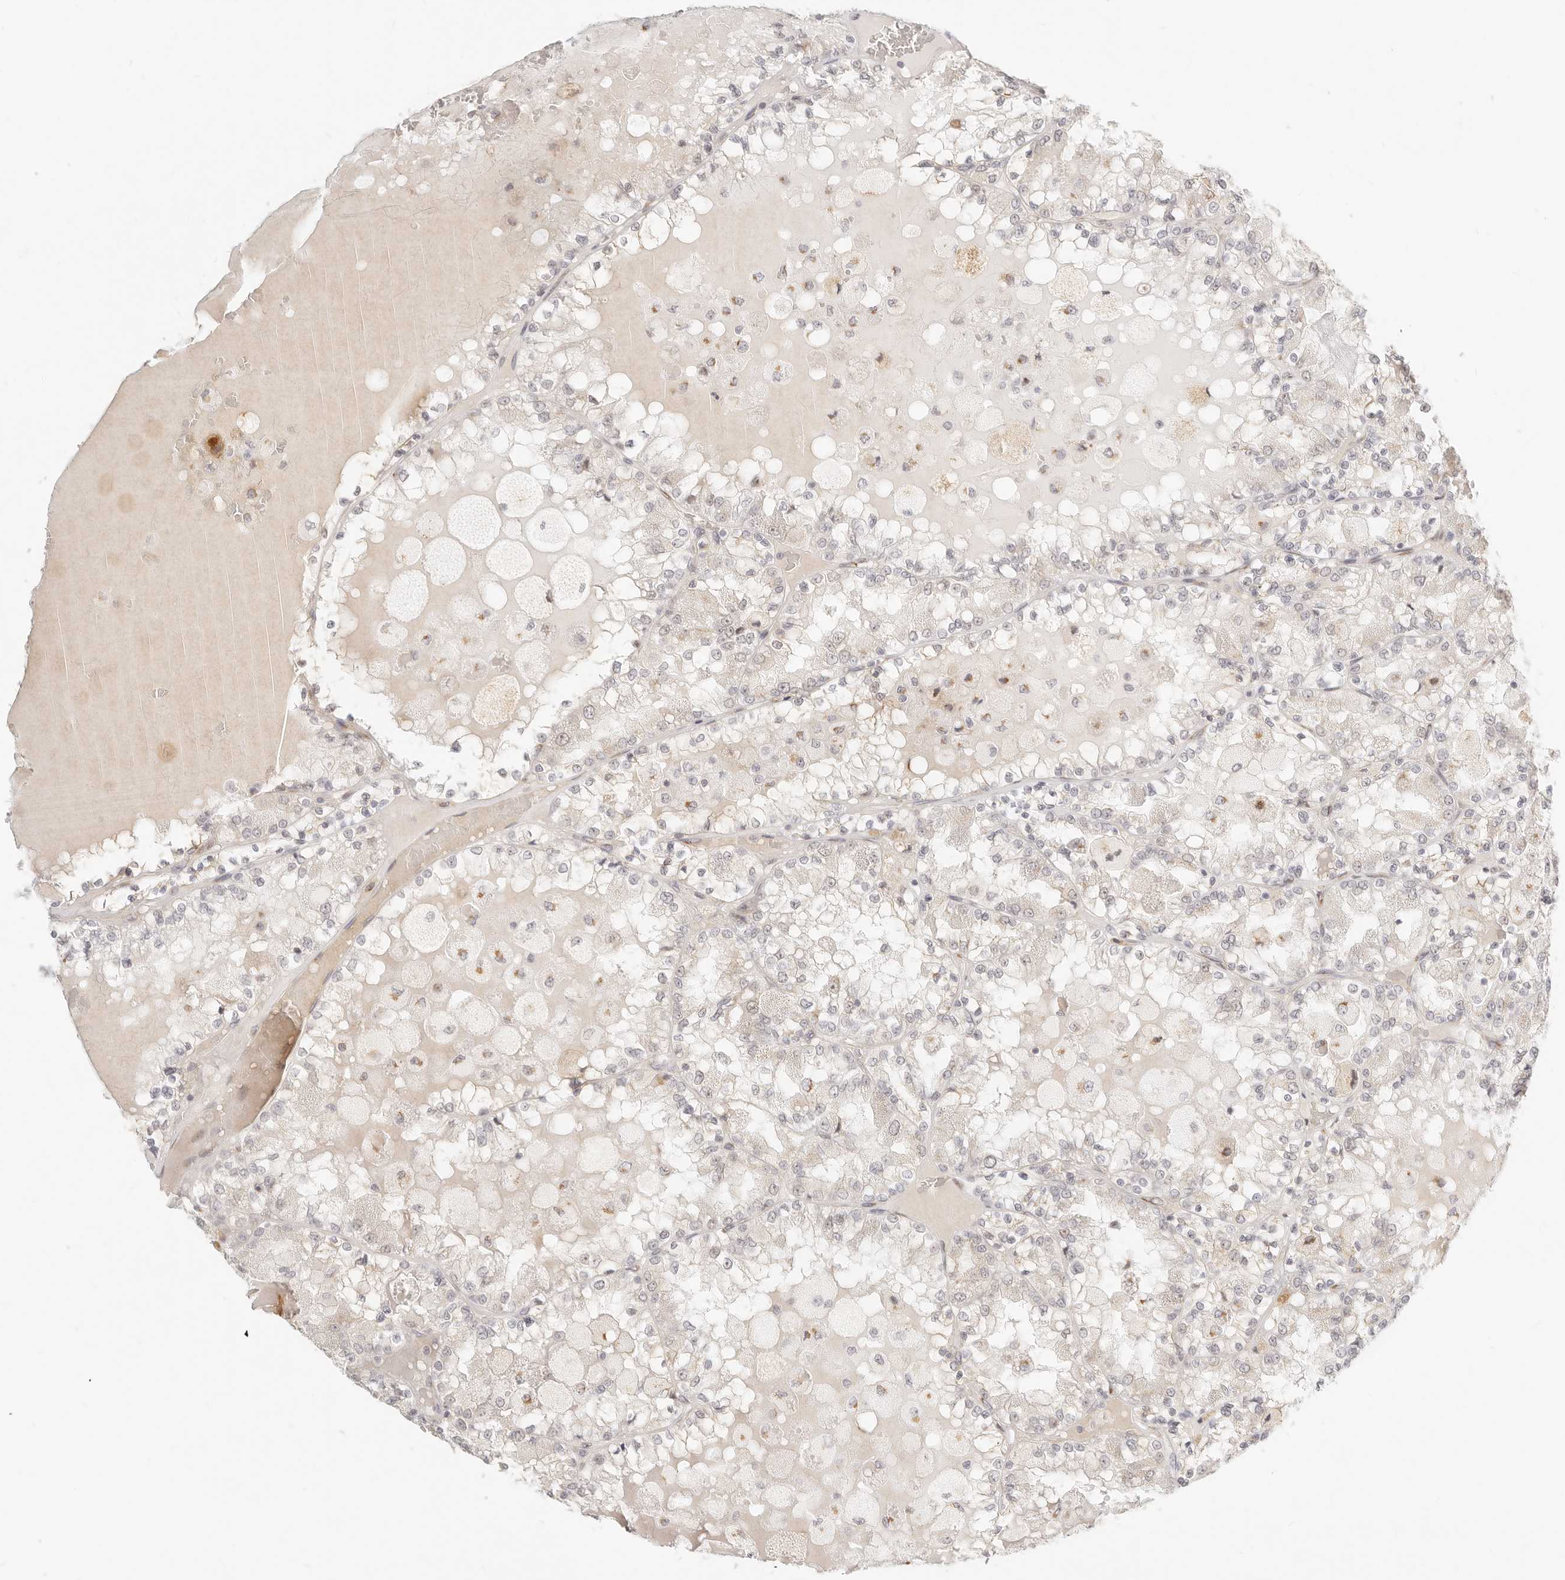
{"staining": {"intensity": "negative", "quantity": "none", "location": "none"}, "tissue": "renal cancer", "cell_type": "Tumor cells", "image_type": "cancer", "snomed": [{"axis": "morphology", "description": "Adenocarcinoma, NOS"}, {"axis": "topography", "description": "Kidney"}], "caption": "Protein analysis of adenocarcinoma (renal) demonstrates no significant expression in tumor cells.", "gene": "FAM20B", "patient": {"sex": "female", "age": 56}}